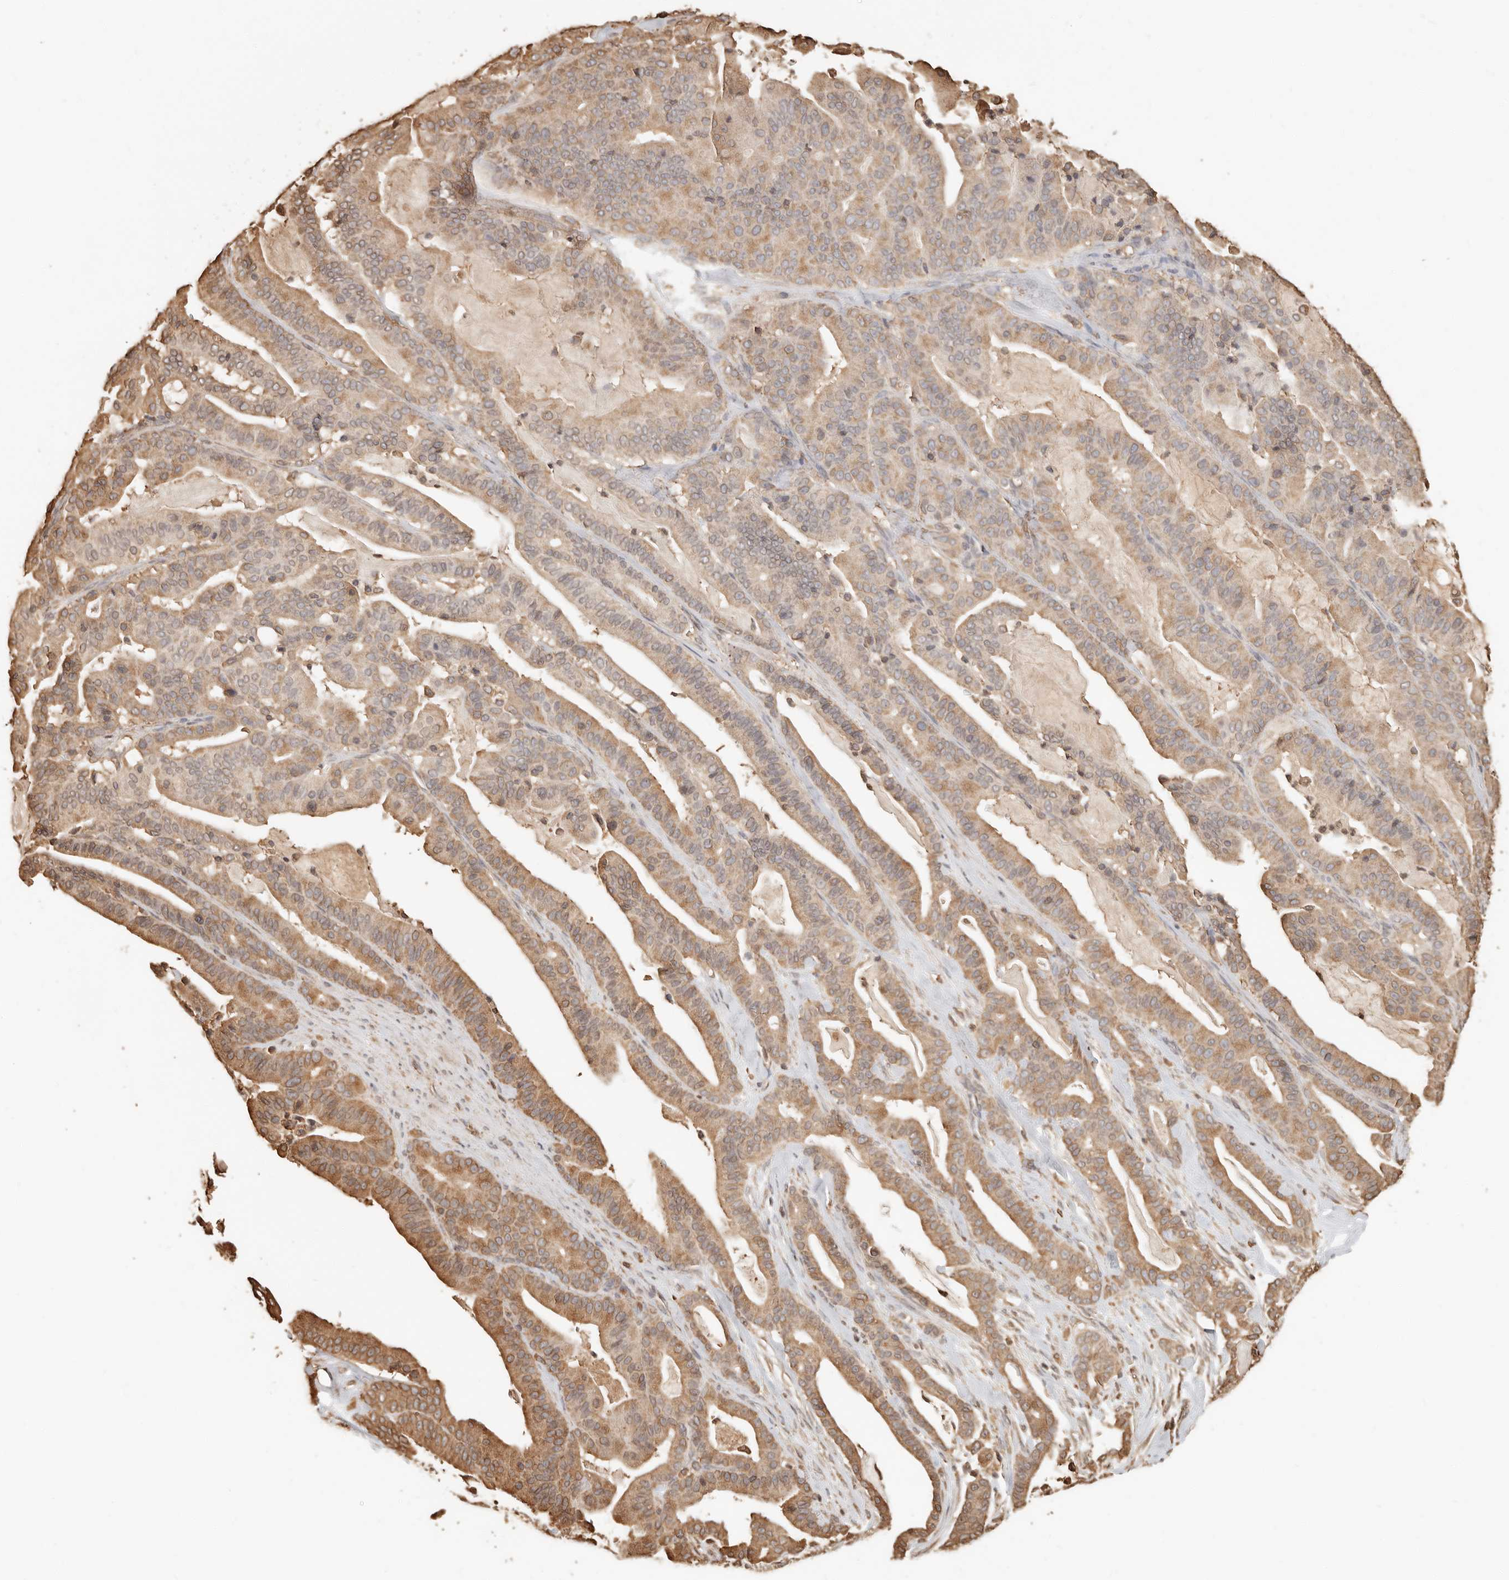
{"staining": {"intensity": "moderate", "quantity": "25%-75%", "location": "cytoplasmic/membranous"}, "tissue": "pancreatic cancer", "cell_type": "Tumor cells", "image_type": "cancer", "snomed": [{"axis": "morphology", "description": "Adenocarcinoma, NOS"}, {"axis": "topography", "description": "Pancreas"}], "caption": "IHC staining of pancreatic adenocarcinoma, which reveals medium levels of moderate cytoplasmic/membranous expression in about 25%-75% of tumor cells indicating moderate cytoplasmic/membranous protein staining. The staining was performed using DAB (3,3'-diaminobenzidine) (brown) for protein detection and nuclei were counterstained in hematoxylin (blue).", "gene": "ARHGEF10L", "patient": {"sex": "male", "age": 63}}